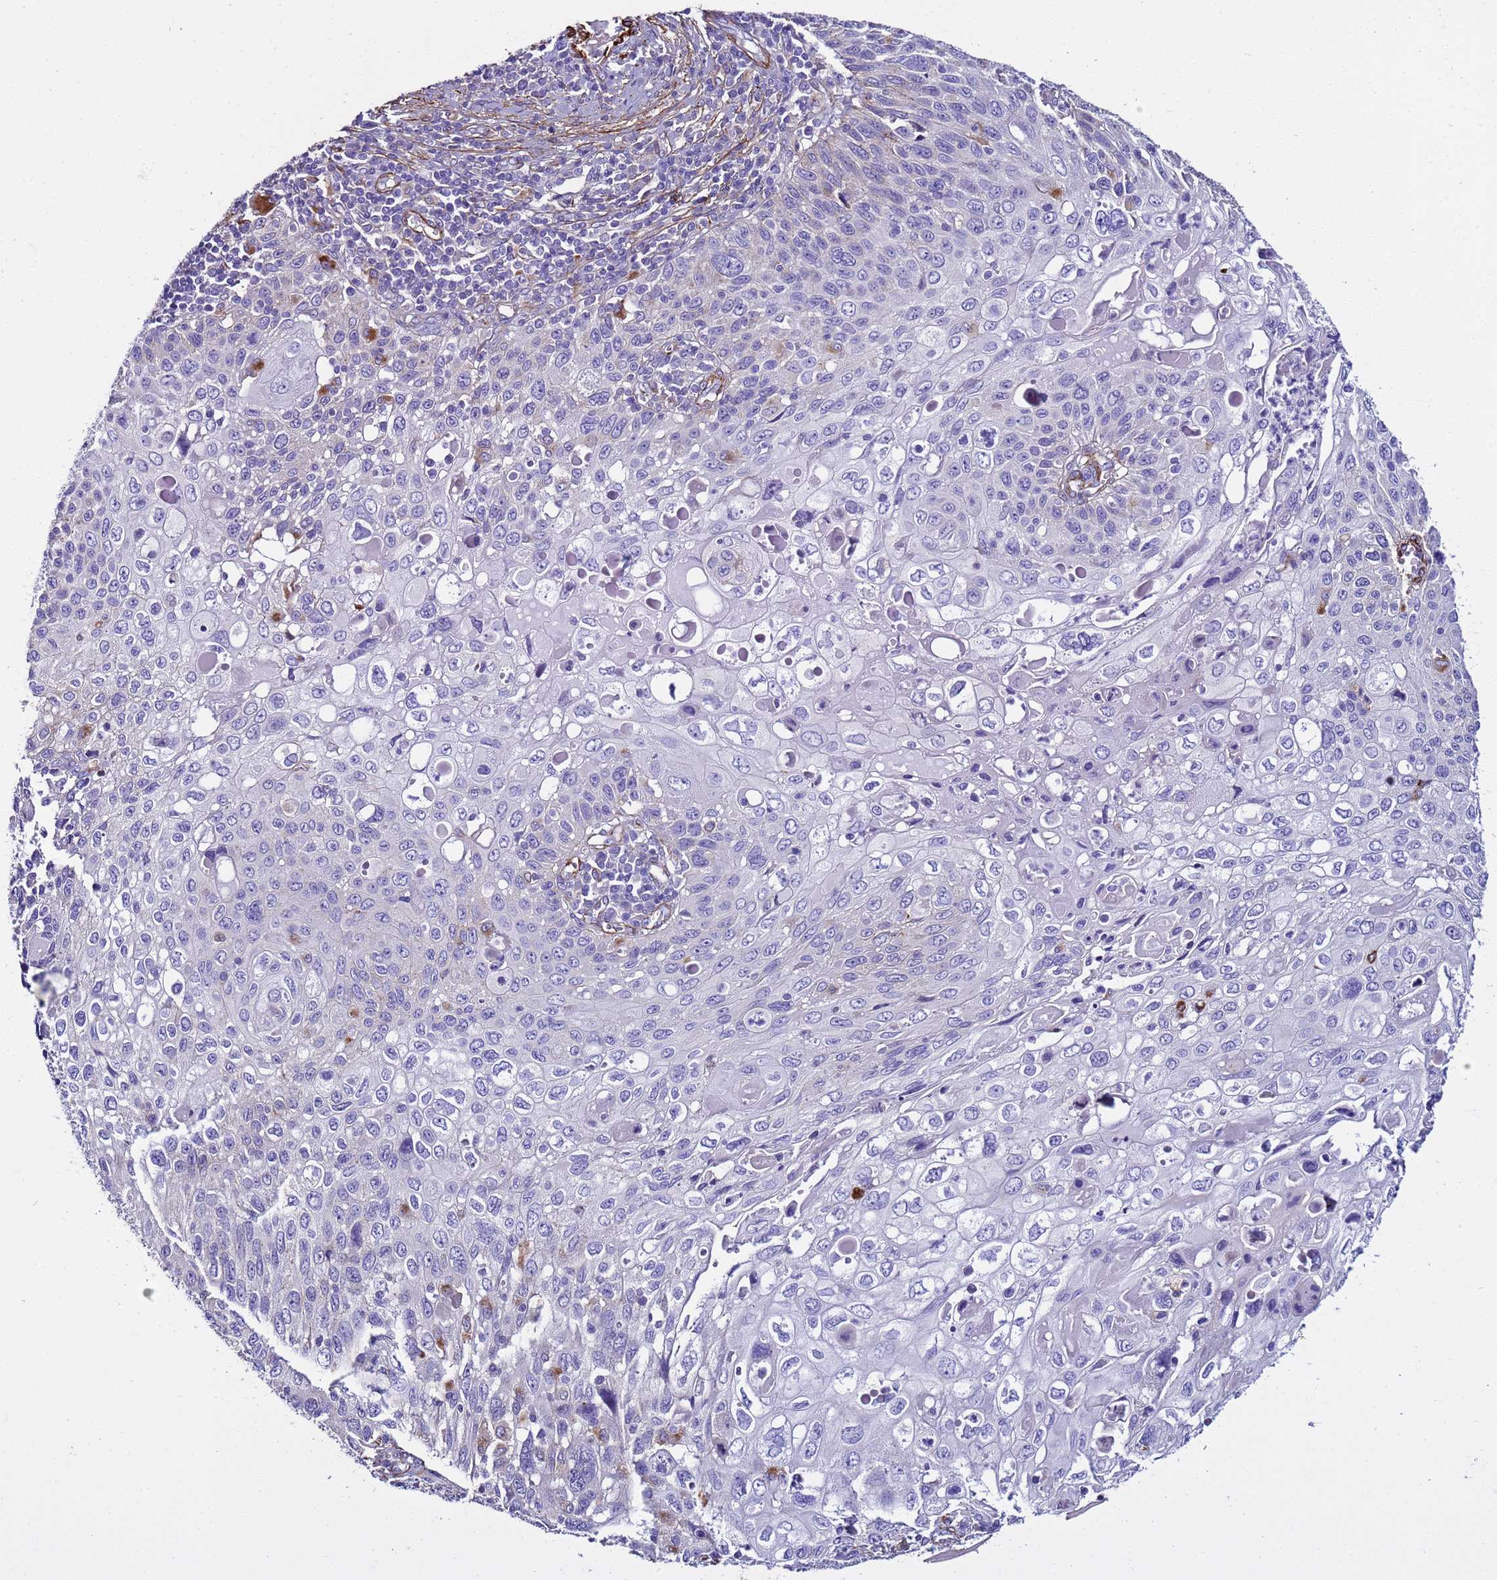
{"staining": {"intensity": "negative", "quantity": "none", "location": "none"}, "tissue": "cervical cancer", "cell_type": "Tumor cells", "image_type": "cancer", "snomed": [{"axis": "morphology", "description": "Squamous cell carcinoma, NOS"}, {"axis": "topography", "description": "Cervix"}], "caption": "Immunohistochemistry image of neoplastic tissue: human cervical cancer (squamous cell carcinoma) stained with DAB reveals no significant protein expression in tumor cells.", "gene": "RABL2B", "patient": {"sex": "female", "age": 70}}